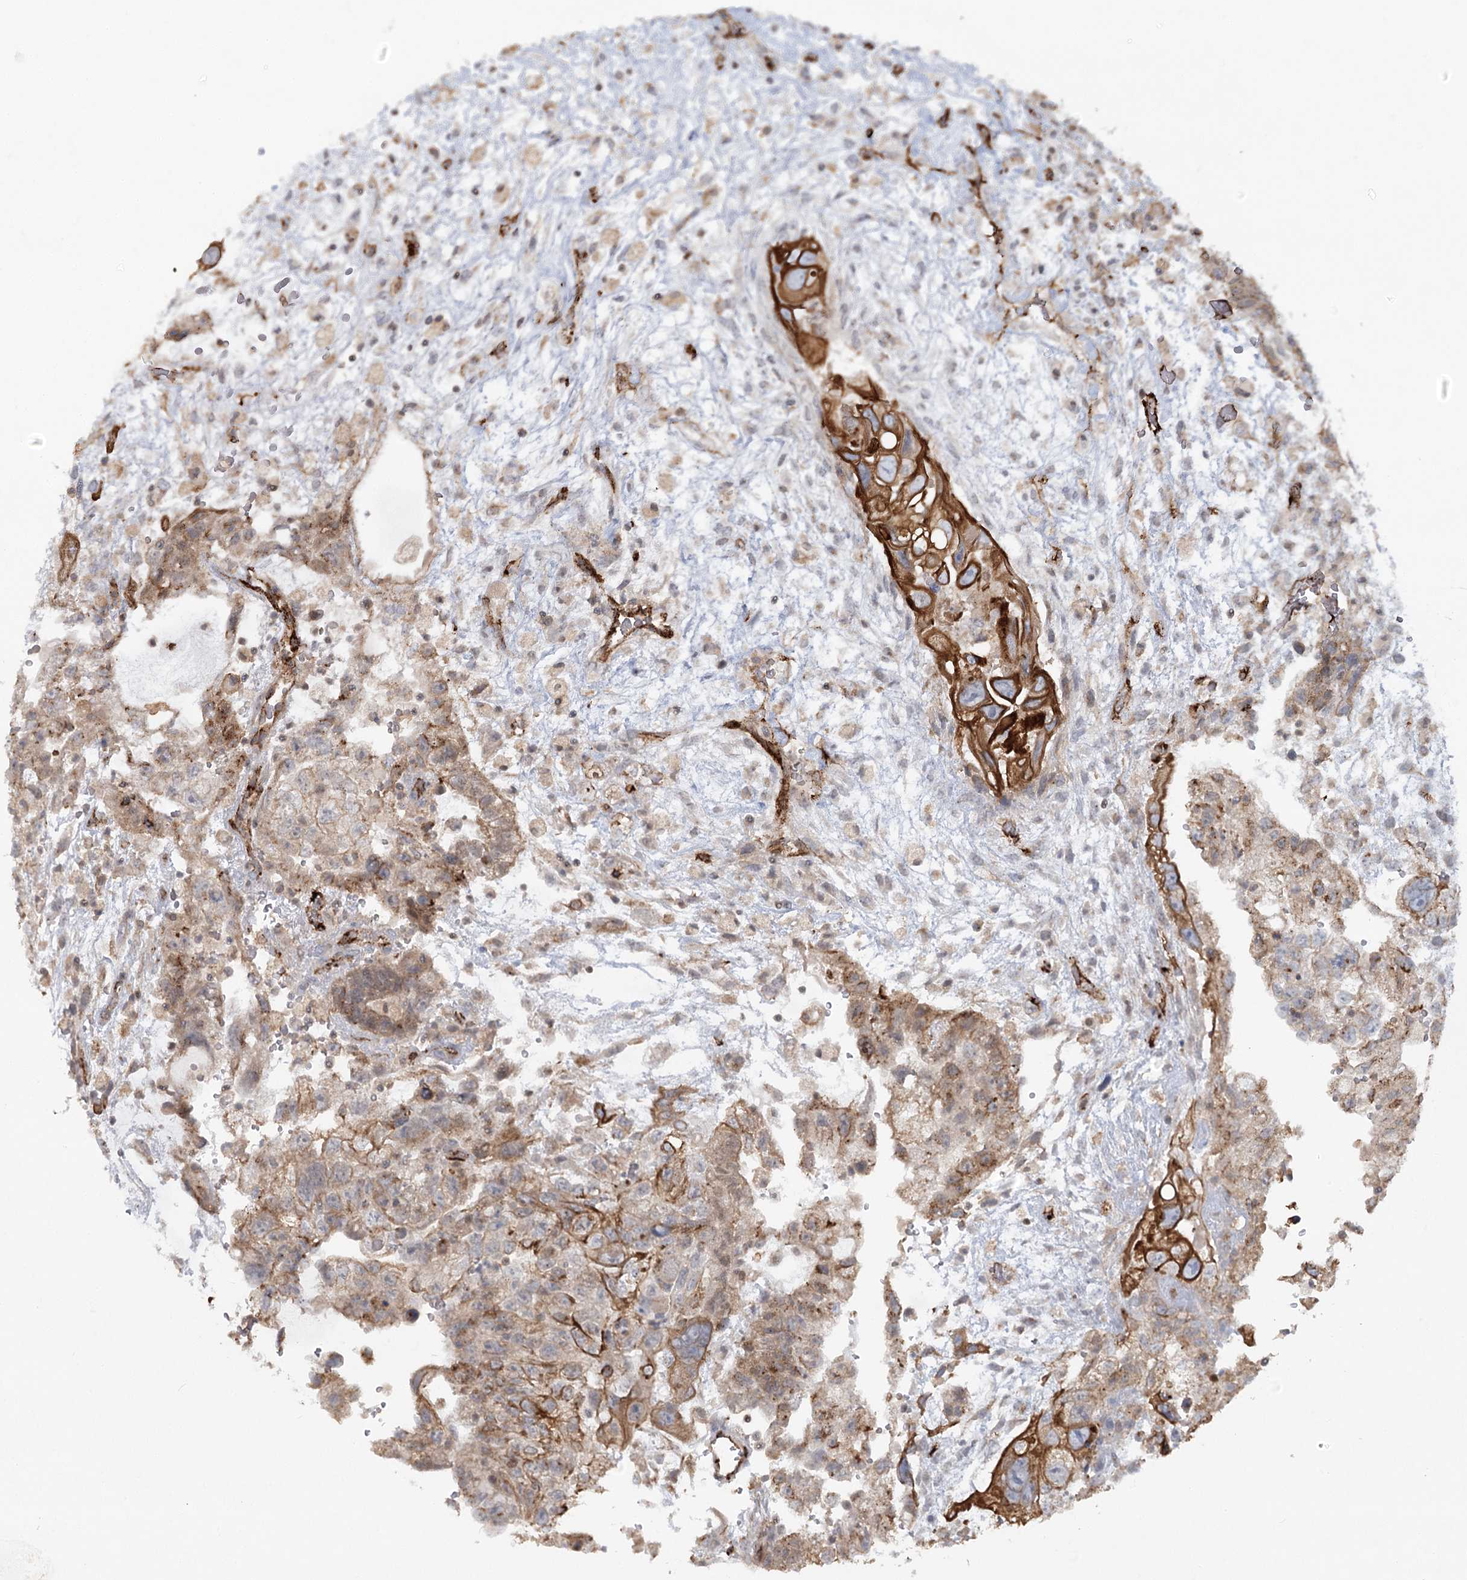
{"staining": {"intensity": "strong", "quantity": "<25%", "location": "cytoplasmic/membranous"}, "tissue": "testis cancer", "cell_type": "Tumor cells", "image_type": "cancer", "snomed": [{"axis": "morphology", "description": "Carcinoma, Embryonal, NOS"}, {"axis": "topography", "description": "Testis"}], "caption": "Human testis cancer (embryonal carcinoma) stained for a protein (brown) reveals strong cytoplasmic/membranous positive staining in approximately <25% of tumor cells.", "gene": "KBTBD4", "patient": {"sex": "male", "age": 36}}